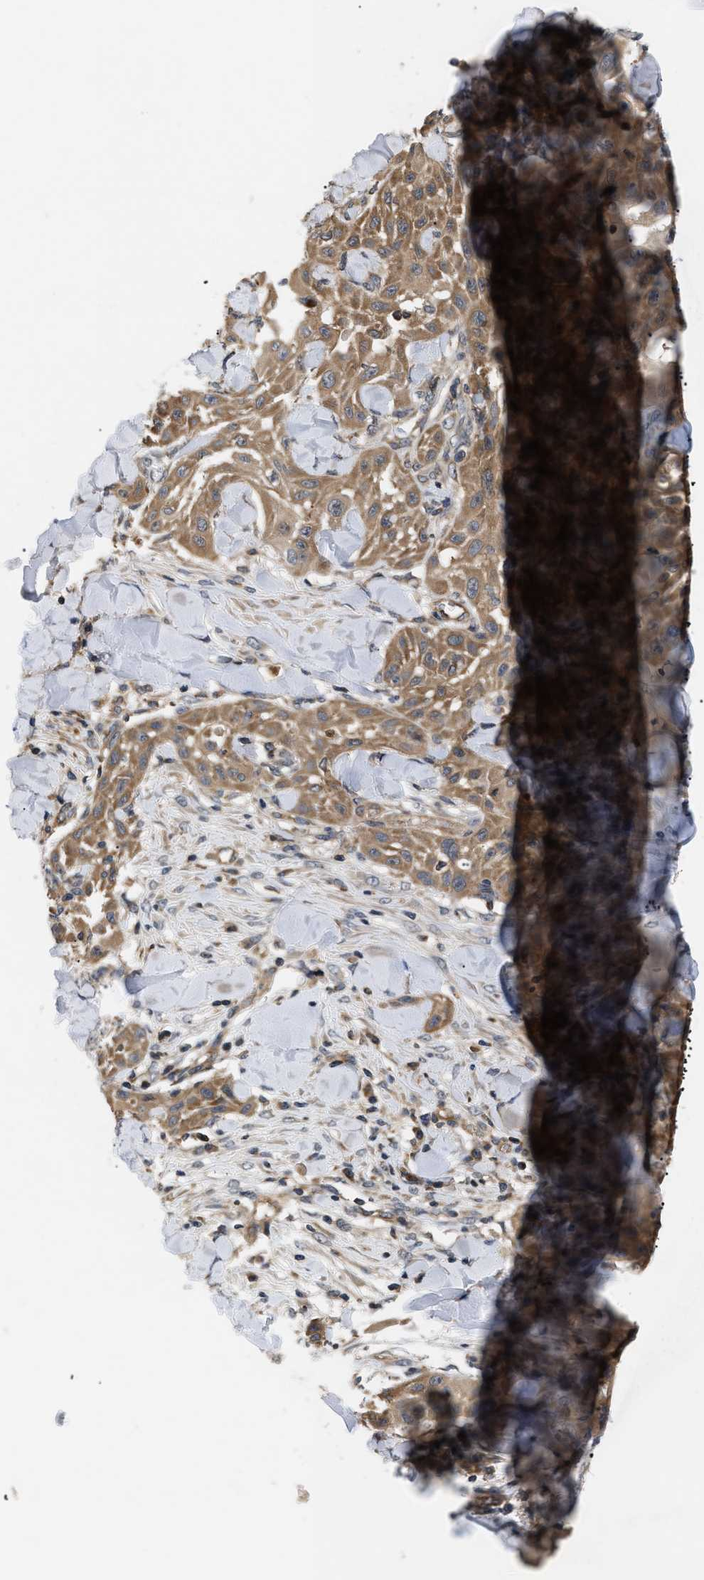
{"staining": {"intensity": "moderate", "quantity": ">75%", "location": "cytoplasmic/membranous"}, "tissue": "skin cancer", "cell_type": "Tumor cells", "image_type": "cancer", "snomed": [{"axis": "morphology", "description": "Squamous cell carcinoma, NOS"}, {"axis": "topography", "description": "Skin"}], "caption": "The immunohistochemical stain shows moderate cytoplasmic/membranous expression in tumor cells of squamous cell carcinoma (skin) tissue. (brown staining indicates protein expression, while blue staining denotes nuclei).", "gene": "HMGCR", "patient": {"sex": "male", "age": 24}}